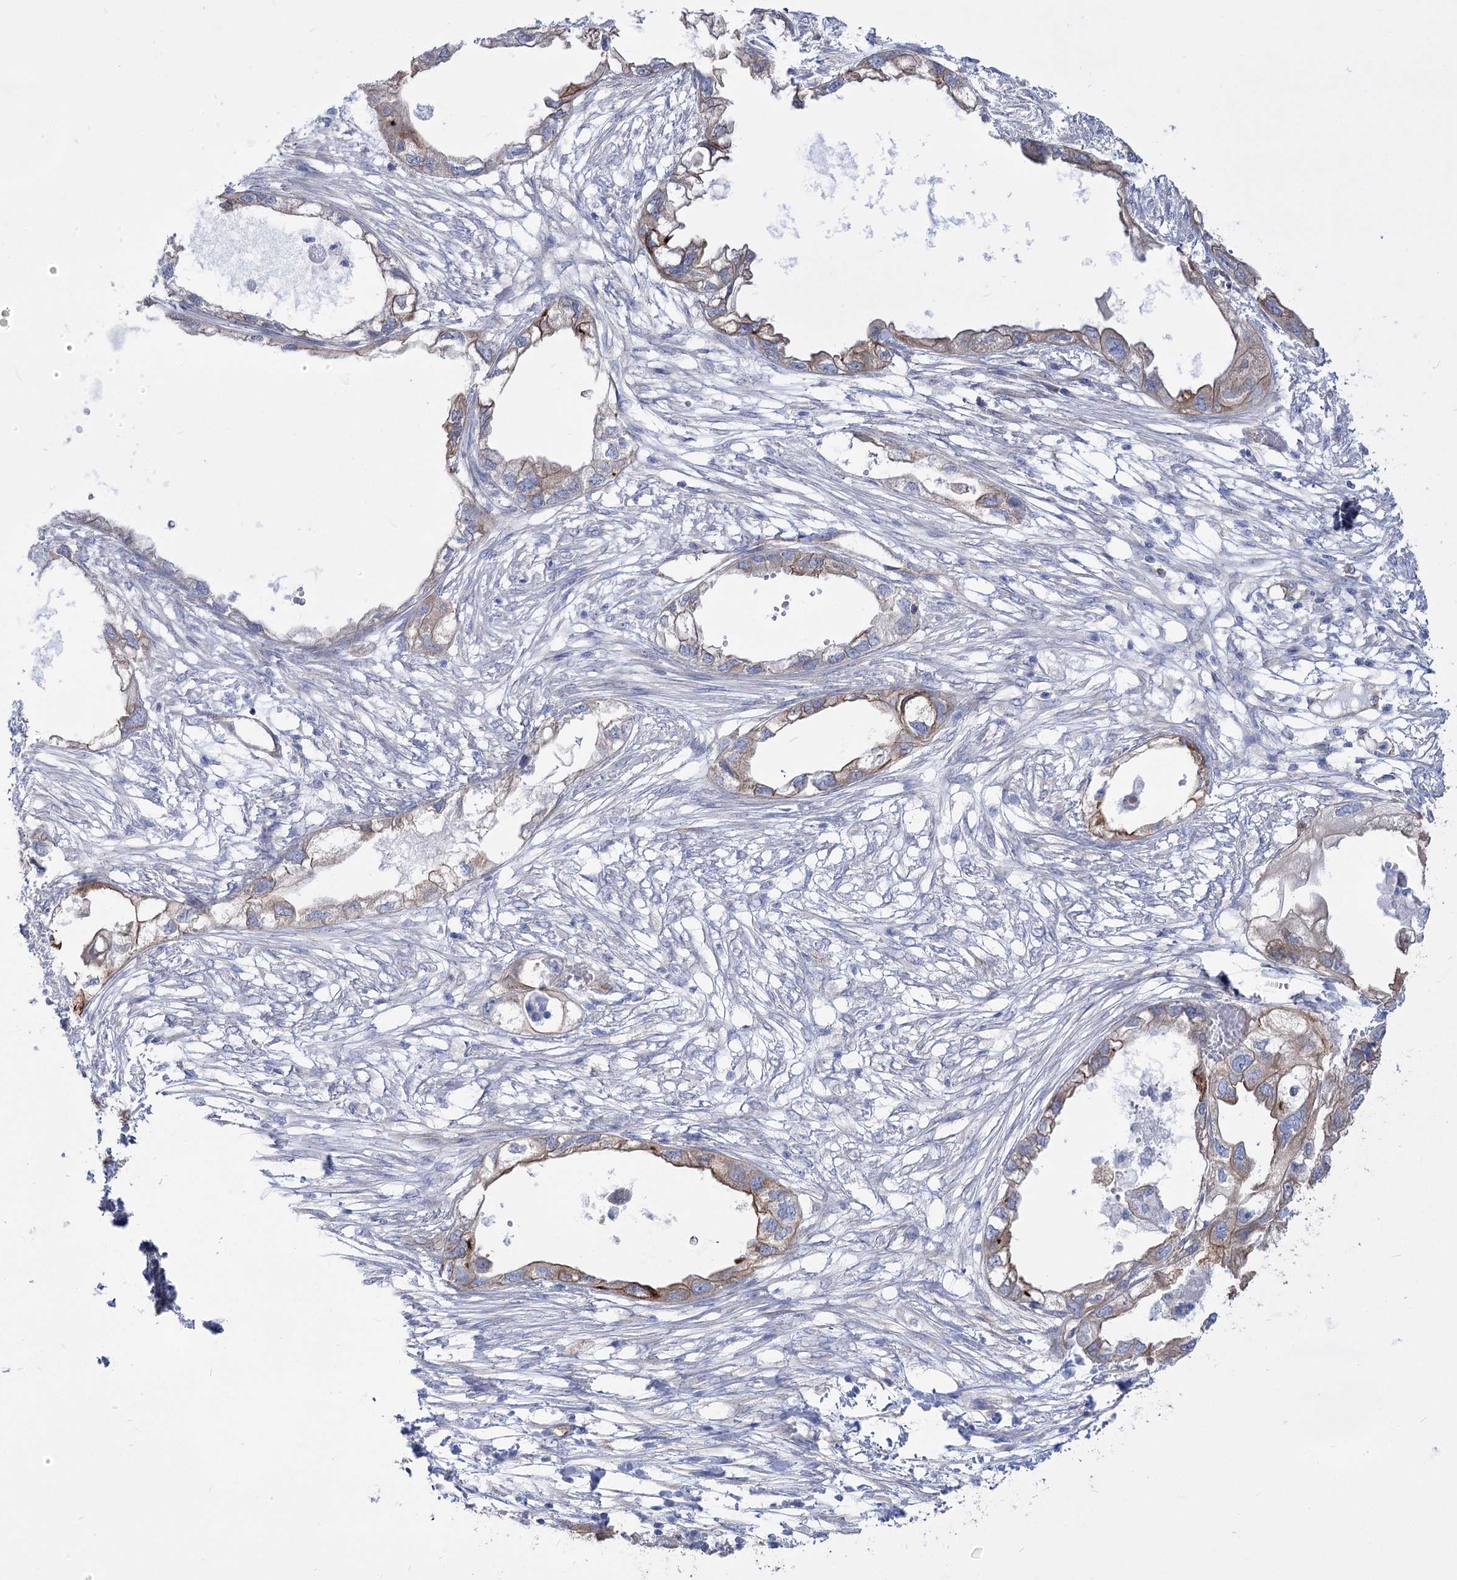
{"staining": {"intensity": "moderate", "quantity": "<25%", "location": "cytoplasmic/membranous"}, "tissue": "endometrial cancer", "cell_type": "Tumor cells", "image_type": "cancer", "snomed": [{"axis": "morphology", "description": "Adenocarcinoma, NOS"}, {"axis": "morphology", "description": "Adenocarcinoma, metastatic, NOS"}, {"axis": "topography", "description": "Adipose tissue"}, {"axis": "topography", "description": "Endometrium"}], "caption": "Endometrial cancer (adenocarcinoma) tissue reveals moderate cytoplasmic/membranous positivity in approximately <25% of tumor cells The protein is stained brown, and the nuclei are stained in blue (DAB IHC with brightfield microscopy, high magnification).", "gene": "PLEKHA5", "patient": {"sex": "female", "age": 67}}